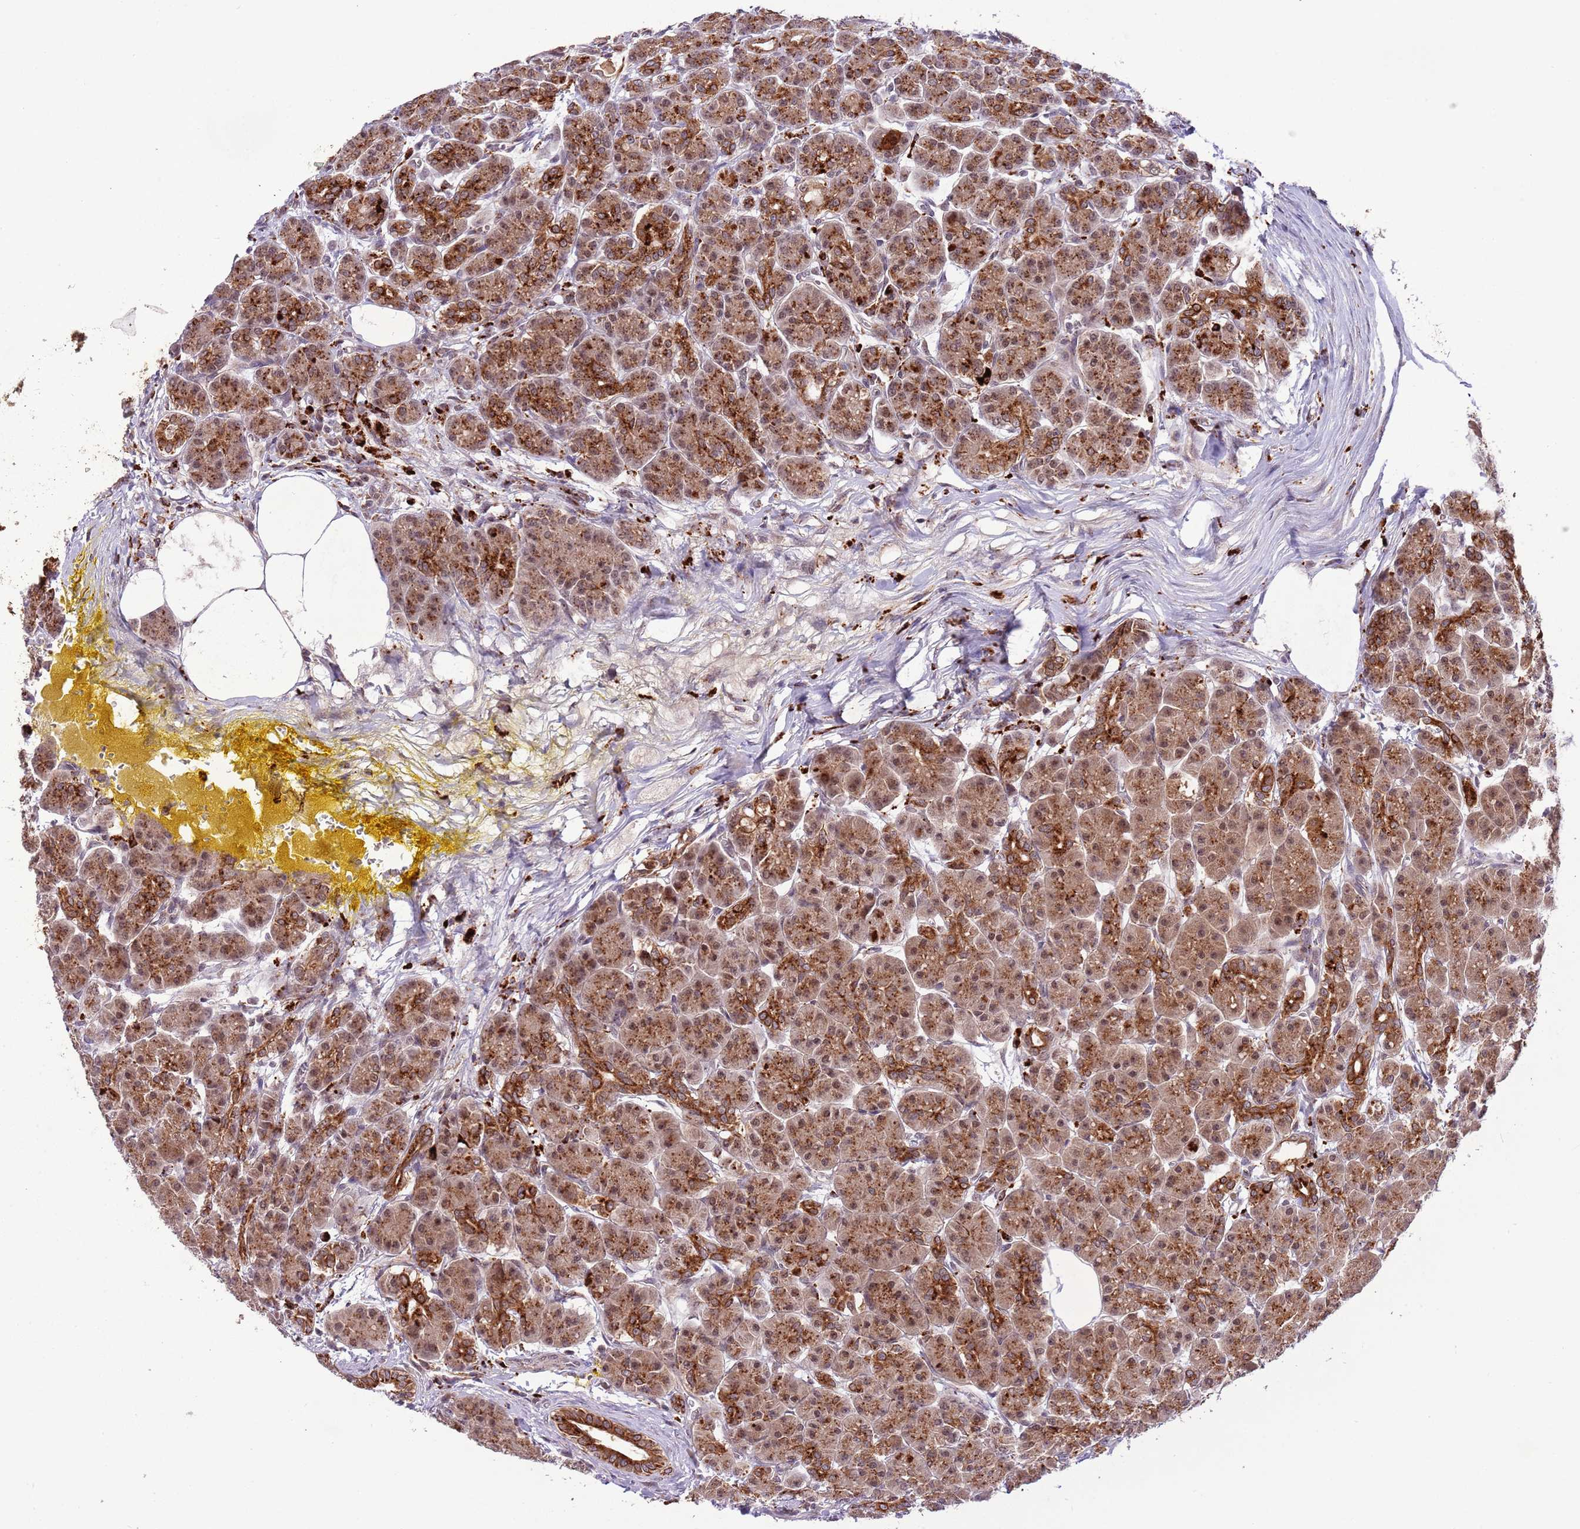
{"staining": {"intensity": "strong", "quantity": ">75%", "location": "cytoplasmic/membranous,nuclear"}, "tissue": "pancreas", "cell_type": "Exocrine glandular cells", "image_type": "normal", "snomed": [{"axis": "morphology", "description": "Normal tissue, NOS"}, {"axis": "topography", "description": "Pancreas"}], "caption": "Immunohistochemical staining of unremarkable human pancreas reveals high levels of strong cytoplasmic/membranous,nuclear positivity in approximately >75% of exocrine glandular cells.", "gene": "TRIM27", "patient": {"sex": "male", "age": 63}}